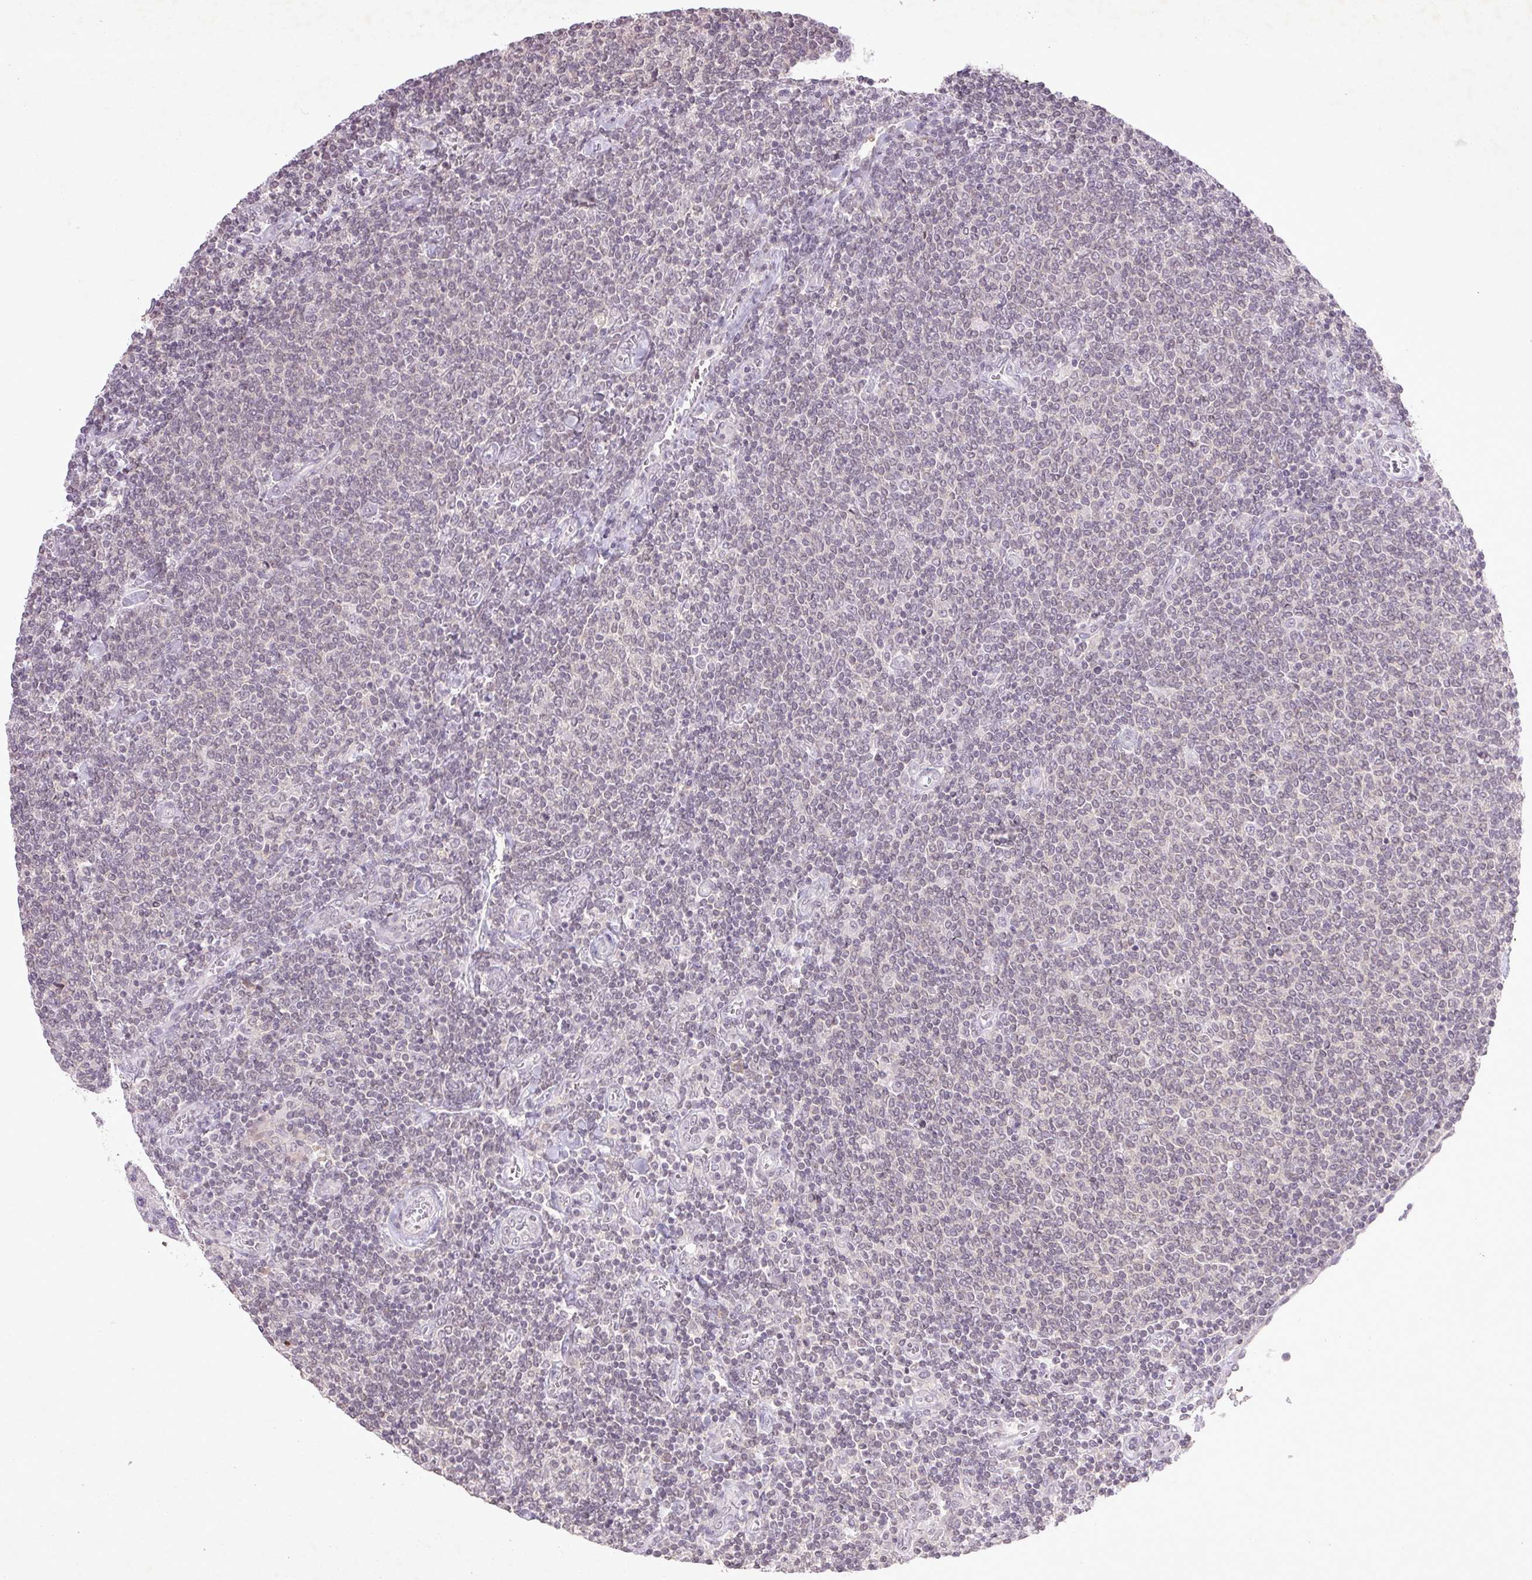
{"staining": {"intensity": "negative", "quantity": "none", "location": "none"}, "tissue": "lymphoma", "cell_type": "Tumor cells", "image_type": "cancer", "snomed": [{"axis": "morphology", "description": "Malignant lymphoma, non-Hodgkin's type, Low grade"}, {"axis": "topography", "description": "Lymph node"}], "caption": "Malignant lymphoma, non-Hodgkin's type (low-grade) stained for a protein using immunohistochemistry shows no expression tumor cells.", "gene": "FAM168B", "patient": {"sex": "male", "age": 52}}